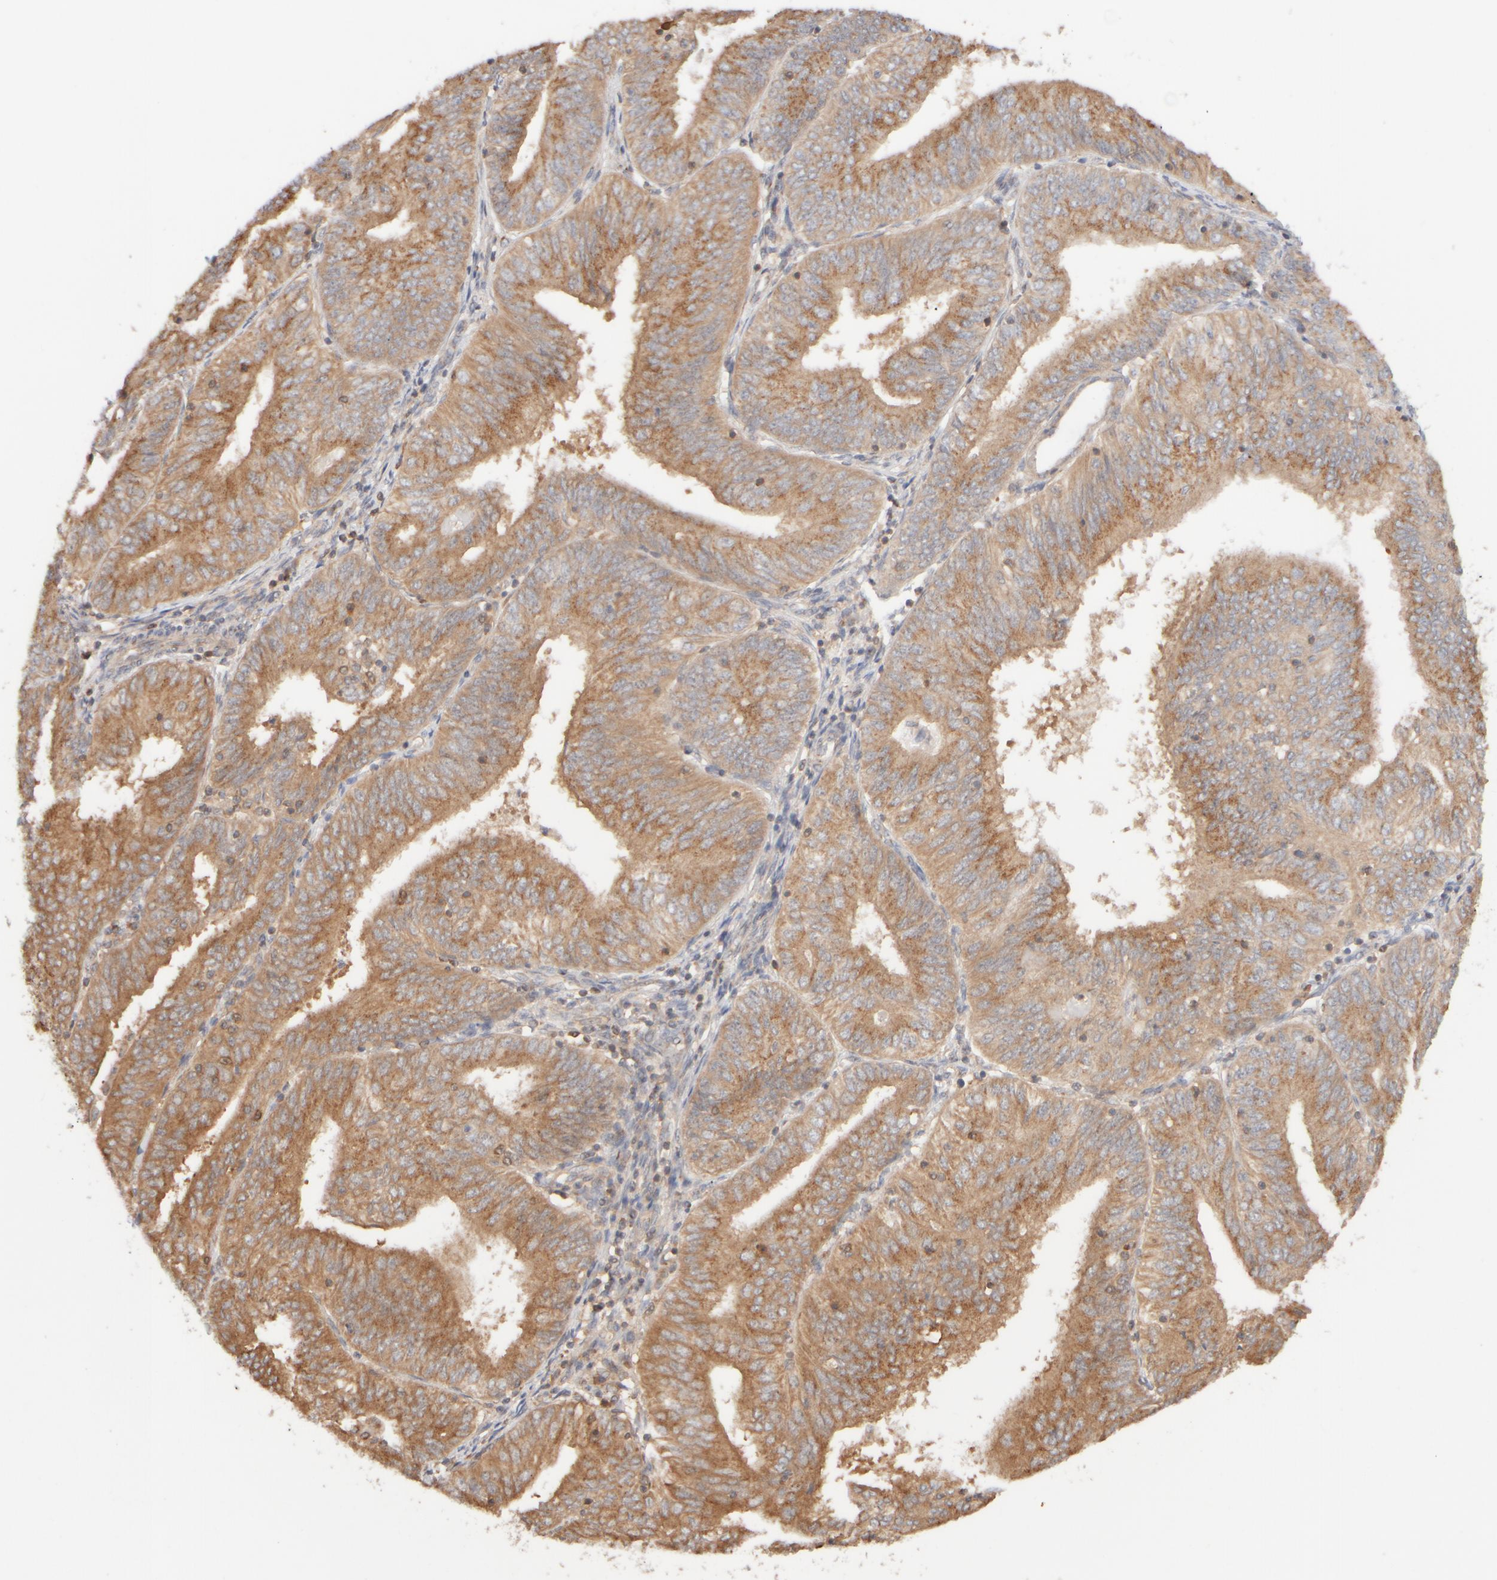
{"staining": {"intensity": "moderate", "quantity": ">75%", "location": "cytoplasmic/membranous"}, "tissue": "endometrial cancer", "cell_type": "Tumor cells", "image_type": "cancer", "snomed": [{"axis": "morphology", "description": "Adenocarcinoma, NOS"}, {"axis": "topography", "description": "Endometrium"}], "caption": "IHC image of human adenocarcinoma (endometrial) stained for a protein (brown), which shows medium levels of moderate cytoplasmic/membranous expression in approximately >75% of tumor cells.", "gene": "RABEP1", "patient": {"sex": "female", "age": 58}}